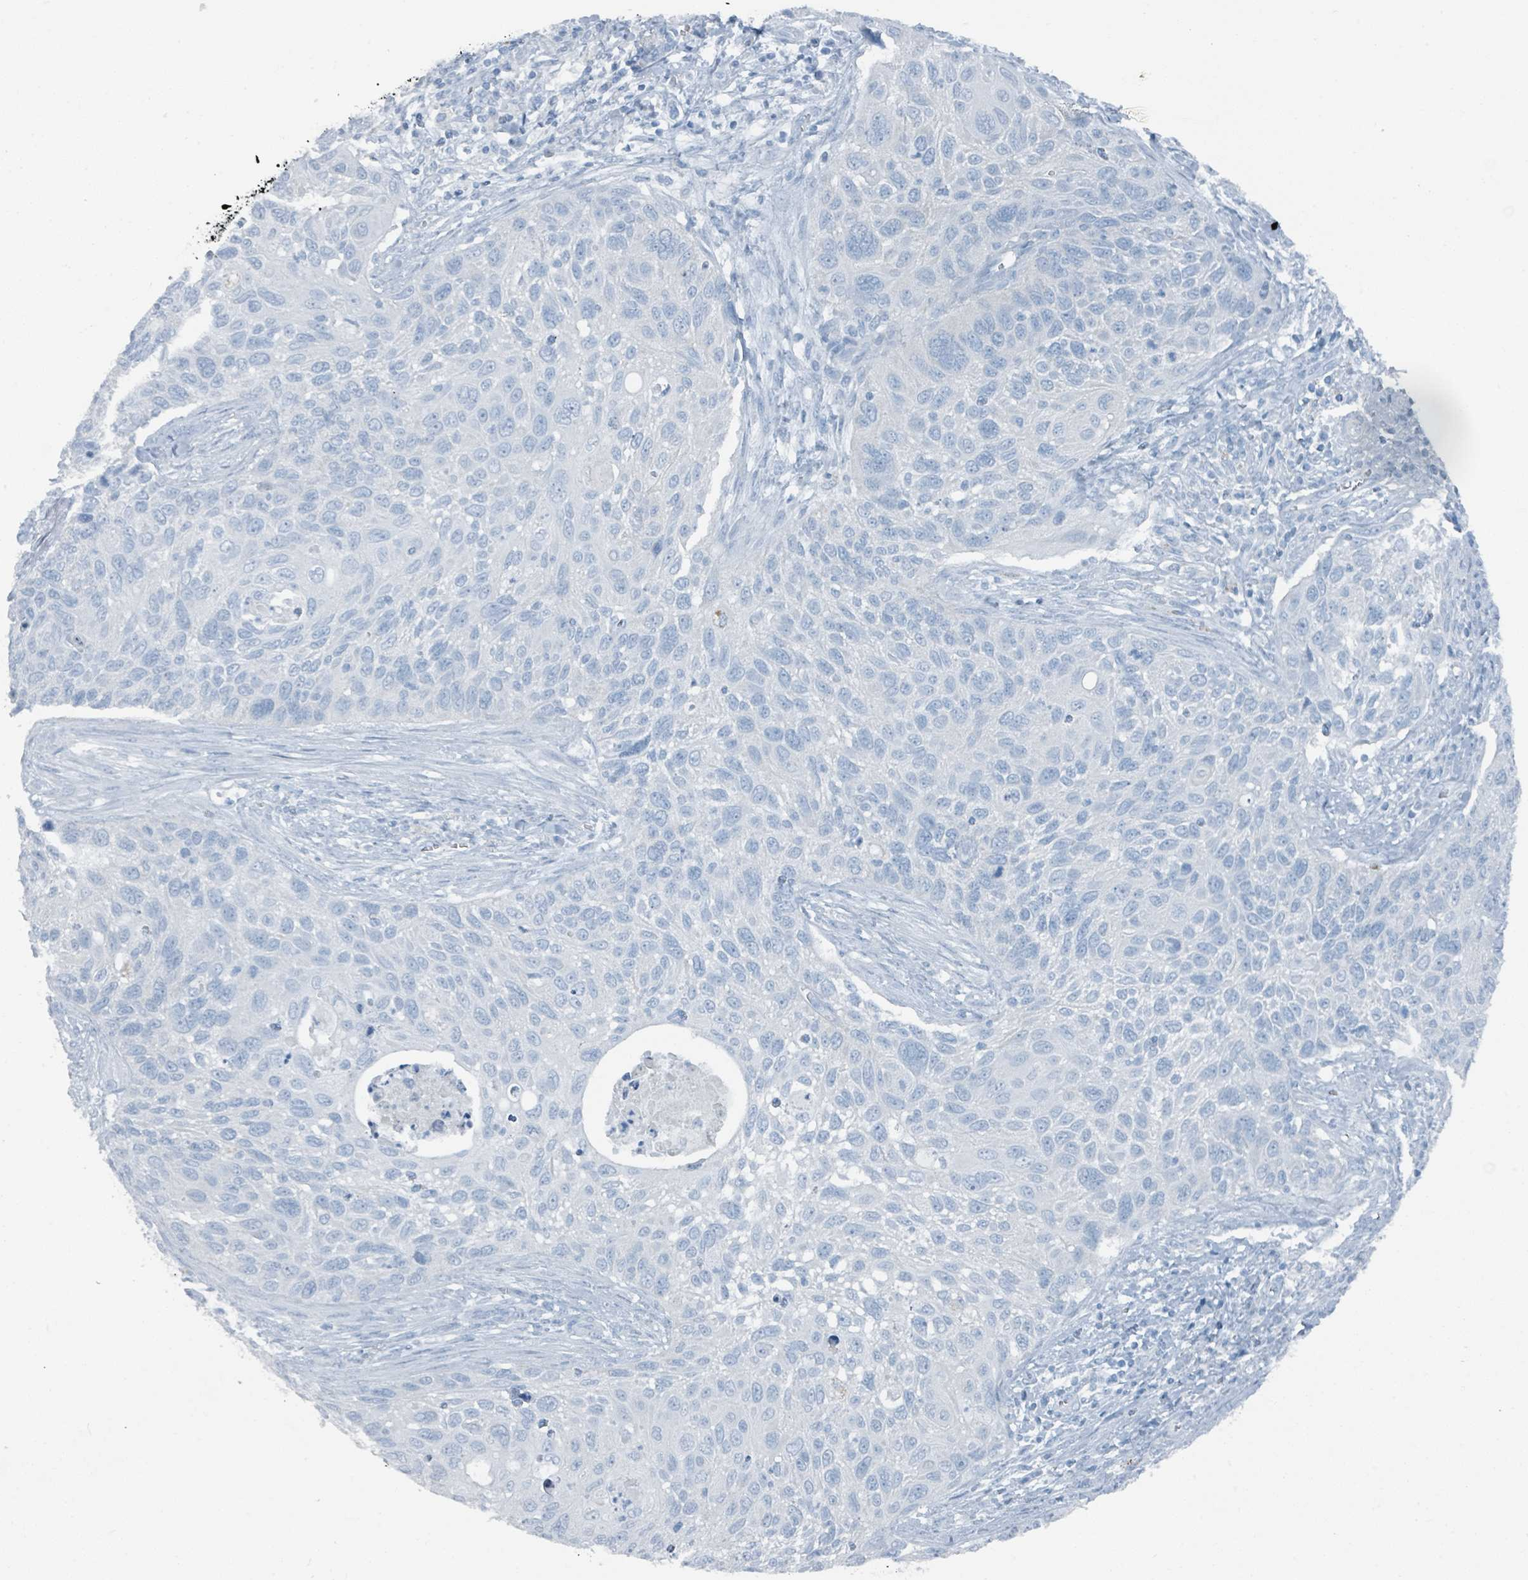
{"staining": {"intensity": "negative", "quantity": "none", "location": "none"}, "tissue": "cervical cancer", "cell_type": "Tumor cells", "image_type": "cancer", "snomed": [{"axis": "morphology", "description": "Squamous cell carcinoma, NOS"}, {"axis": "topography", "description": "Cervix"}], "caption": "The histopathology image exhibits no significant staining in tumor cells of cervical cancer.", "gene": "GAMT", "patient": {"sex": "female", "age": 70}}